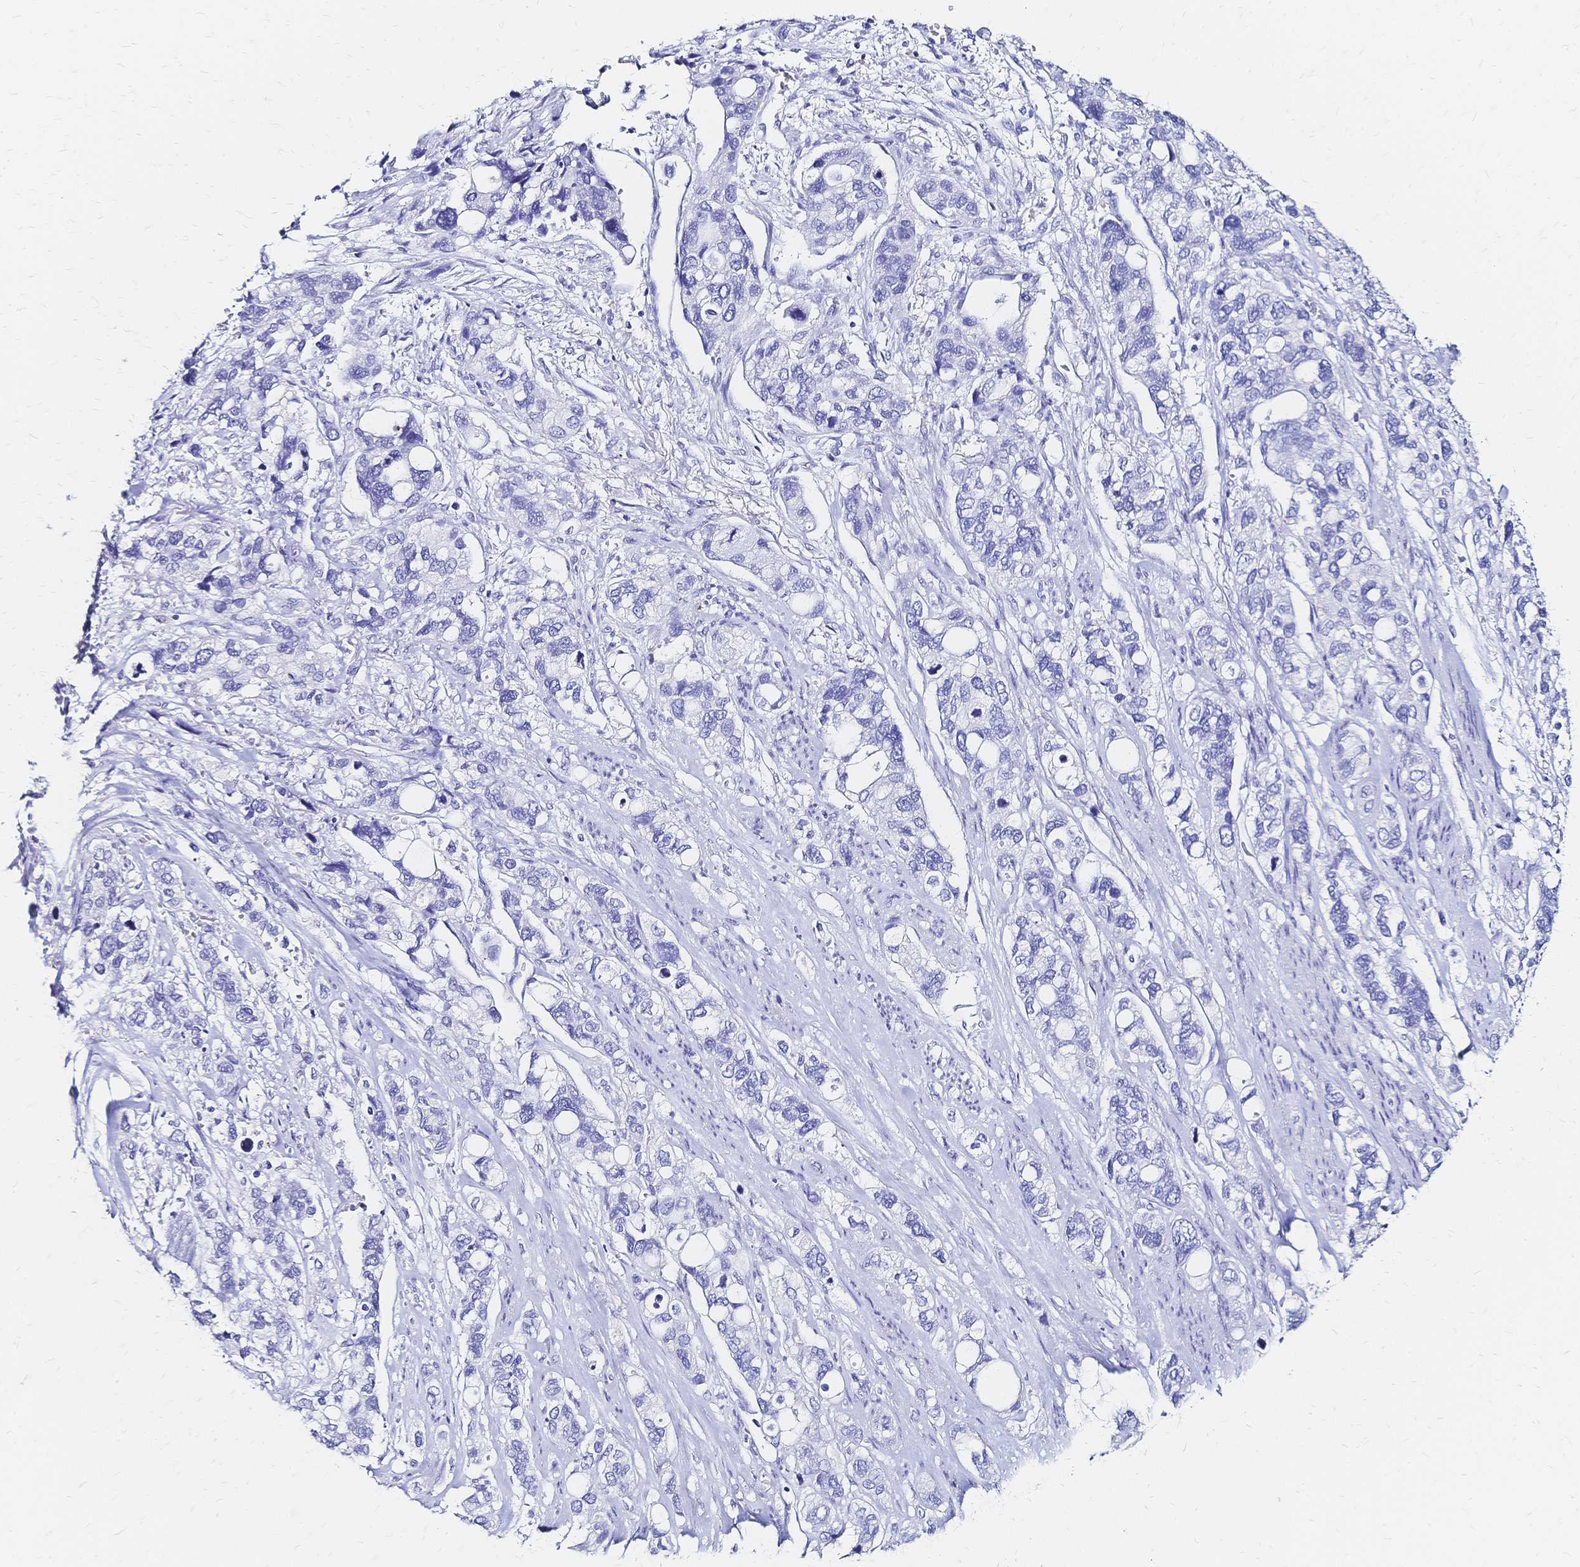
{"staining": {"intensity": "negative", "quantity": "none", "location": "none"}, "tissue": "stomach cancer", "cell_type": "Tumor cells", "image_type": "cancer", "snomed": [{"axis": "morphology", "description": "Adenocarcinoma, NOS"}, {"axis": "topography", "description": "Stomach, upper"}], "caption": "High power microscopy photomicrograph of an IHC image of stomach cancer (adenocarcinoma), revealing no significant positivity in tumor cells.", "gene": "SLC5A1", "patient": {"sex": "female", "age": 81}}